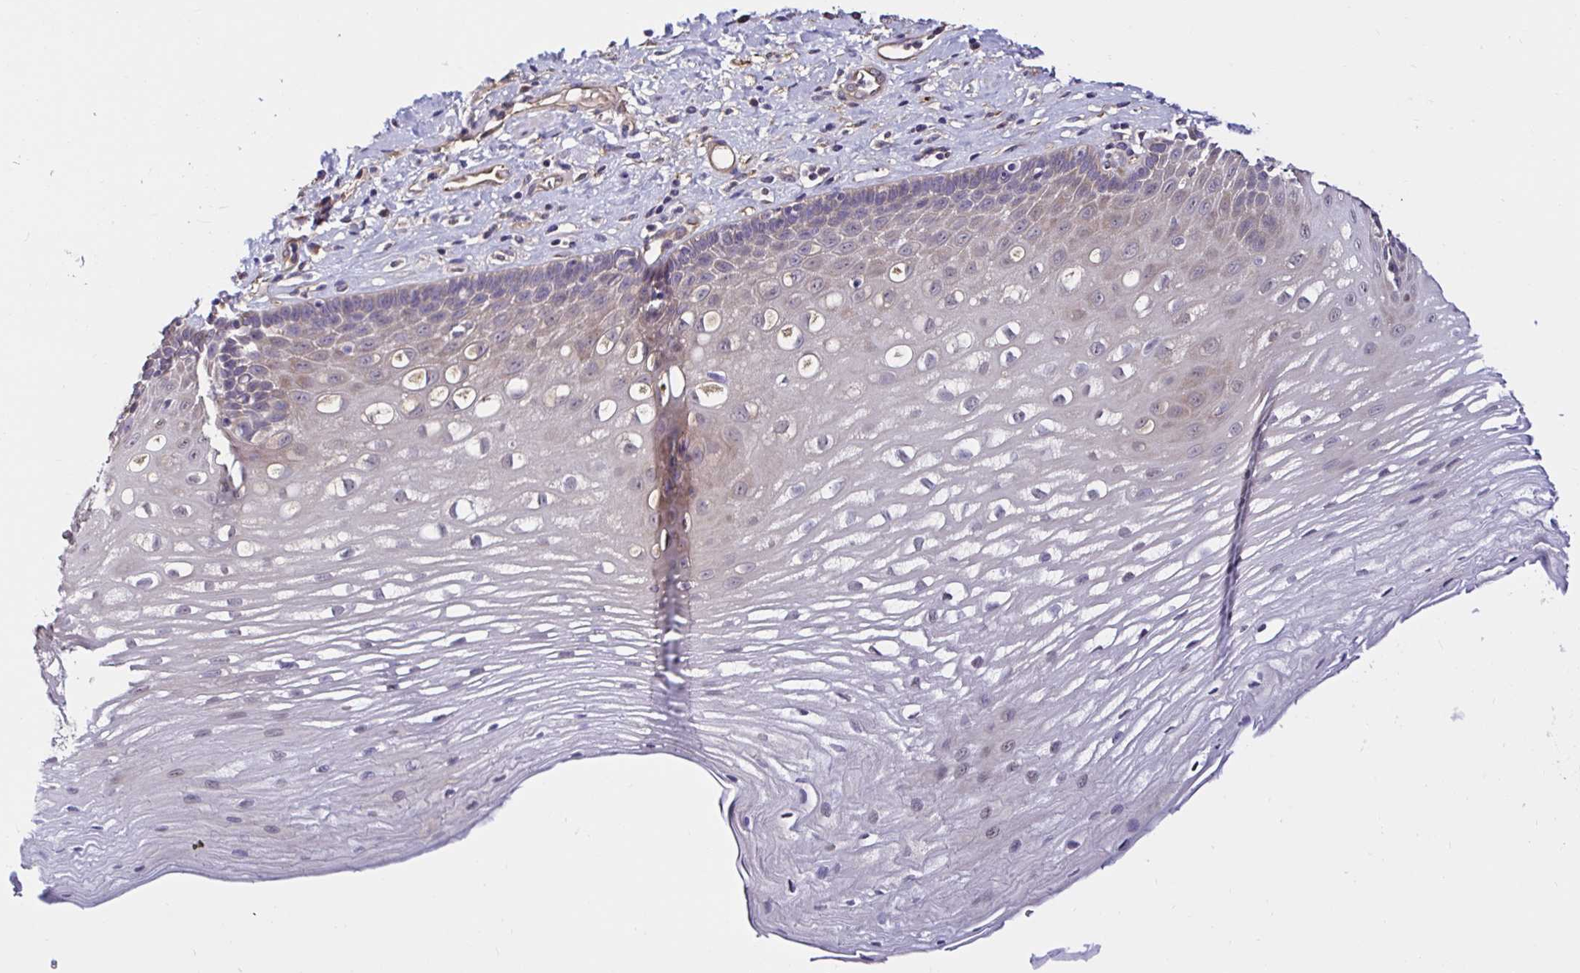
{"staining": {"intensity": "weak", "quantity": "<25%", "location": "cytoplasmic/membranous"}, "tissue": "esophagus", "cell_type": "Squamous epithelial cells", "image_type": "normal", "snomed": [{"axis": "morphology", "description": "Normal tissue, NOS"}, {"axis": "topography", "description": "Esophagus"}], "caption": "A high-resolution micrograph shows immunohistochemistry (IHC) staining of unremarkable esophagus, which shows no significant expression in squamous epithelial cells. The staining is performed using DAB (3,3'-diaminobenzidine) brown chromogen with nuclei counter-stained in using hematoxylin.", "gene": "RSRP1", "patient": {"sex": "male", "age": 62}}